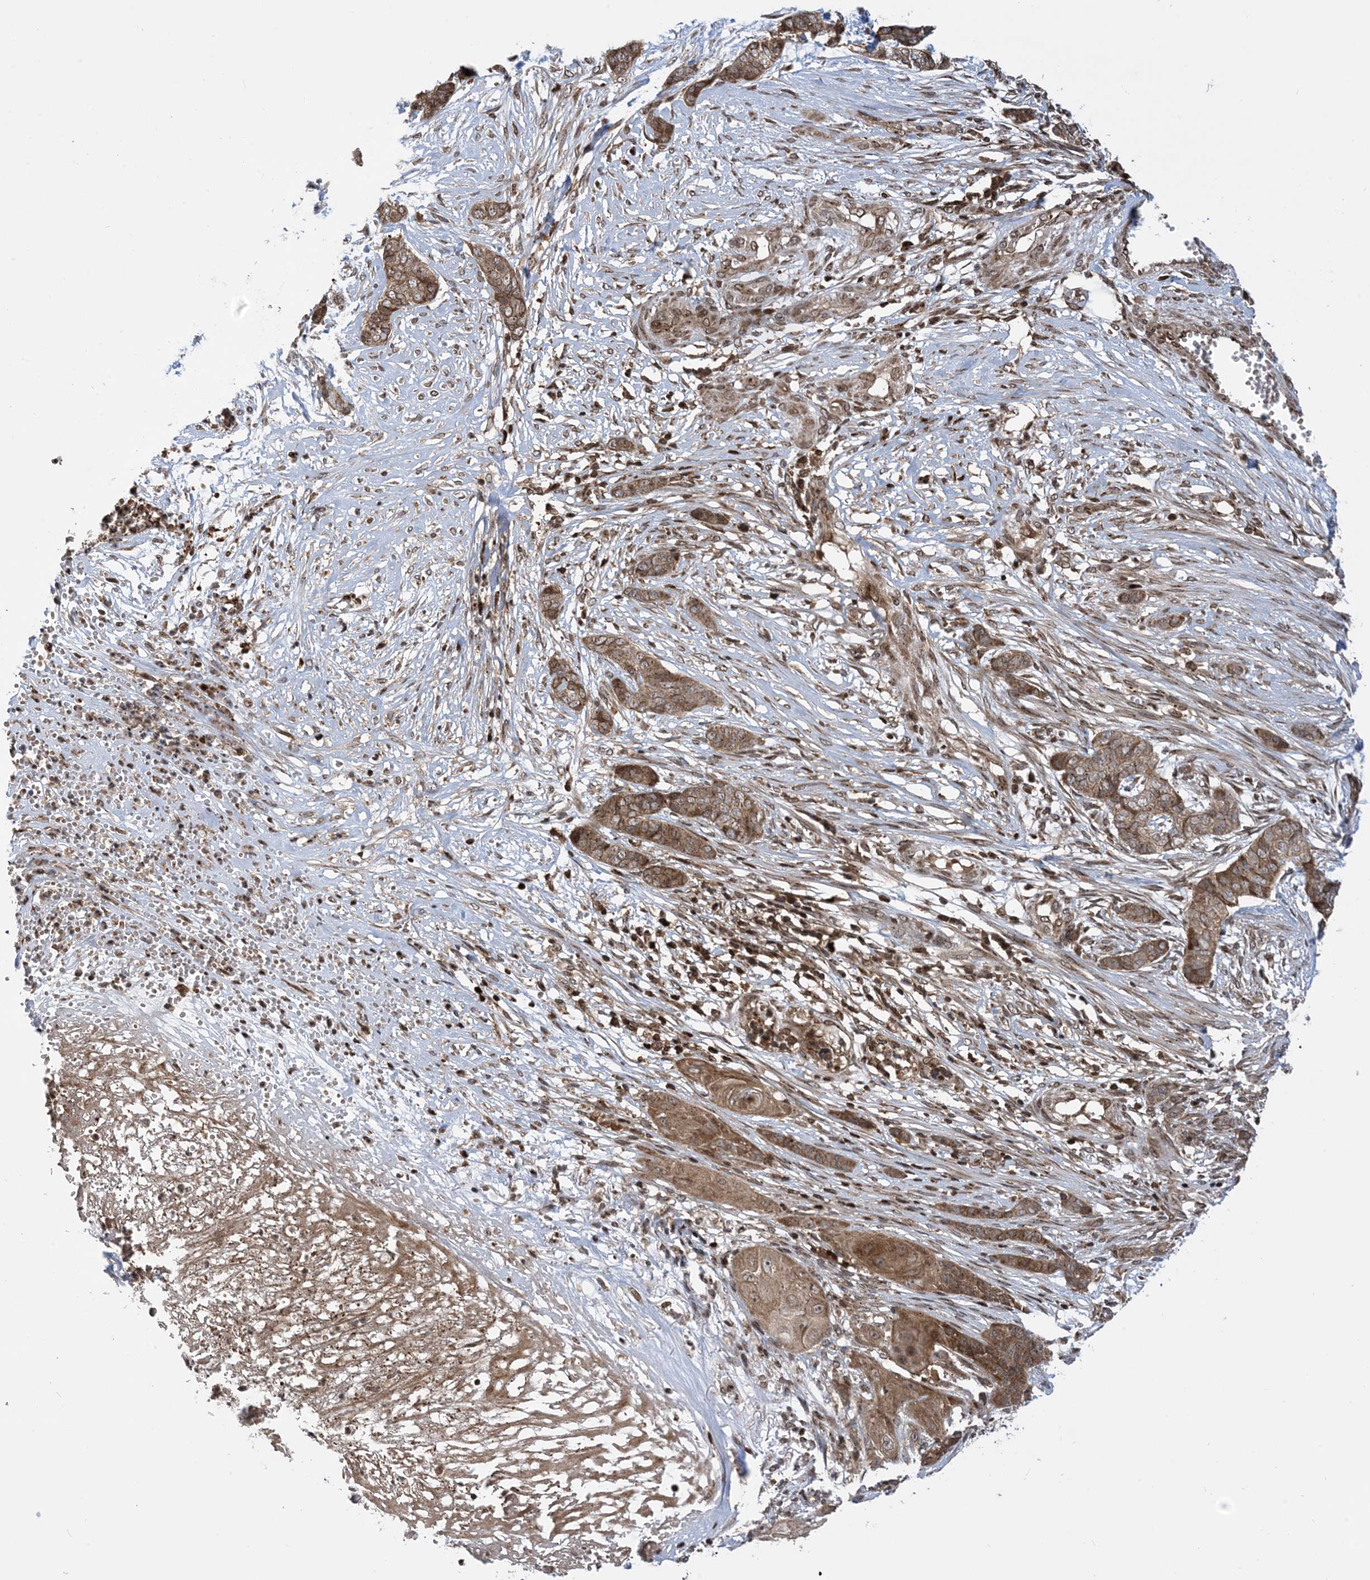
{"staining": {"intensity": "strong", "quantity": ">75%", "location": "cytoplasmic/membranous"}, "tissue": "skin cancer", "cell_type": "Tumor cells", "image_type": "cancer", "snomed": [{"axis": "morphology", "description": "Basal cell carcinoma"}, {"axis": "topography", "description": "Skin"}], "caption": "The photomicrograph demonstrates immunohistochemical staining of skin basal cell carcinoma. There is strong cytoplasmic/membranous expression is identified in about >75% of tumor cells. (brown staining indicates protein expression, while blue staining denotes nuclei).", "gene": "CASP4", "patient": {"sex": "female", "age": 64}}